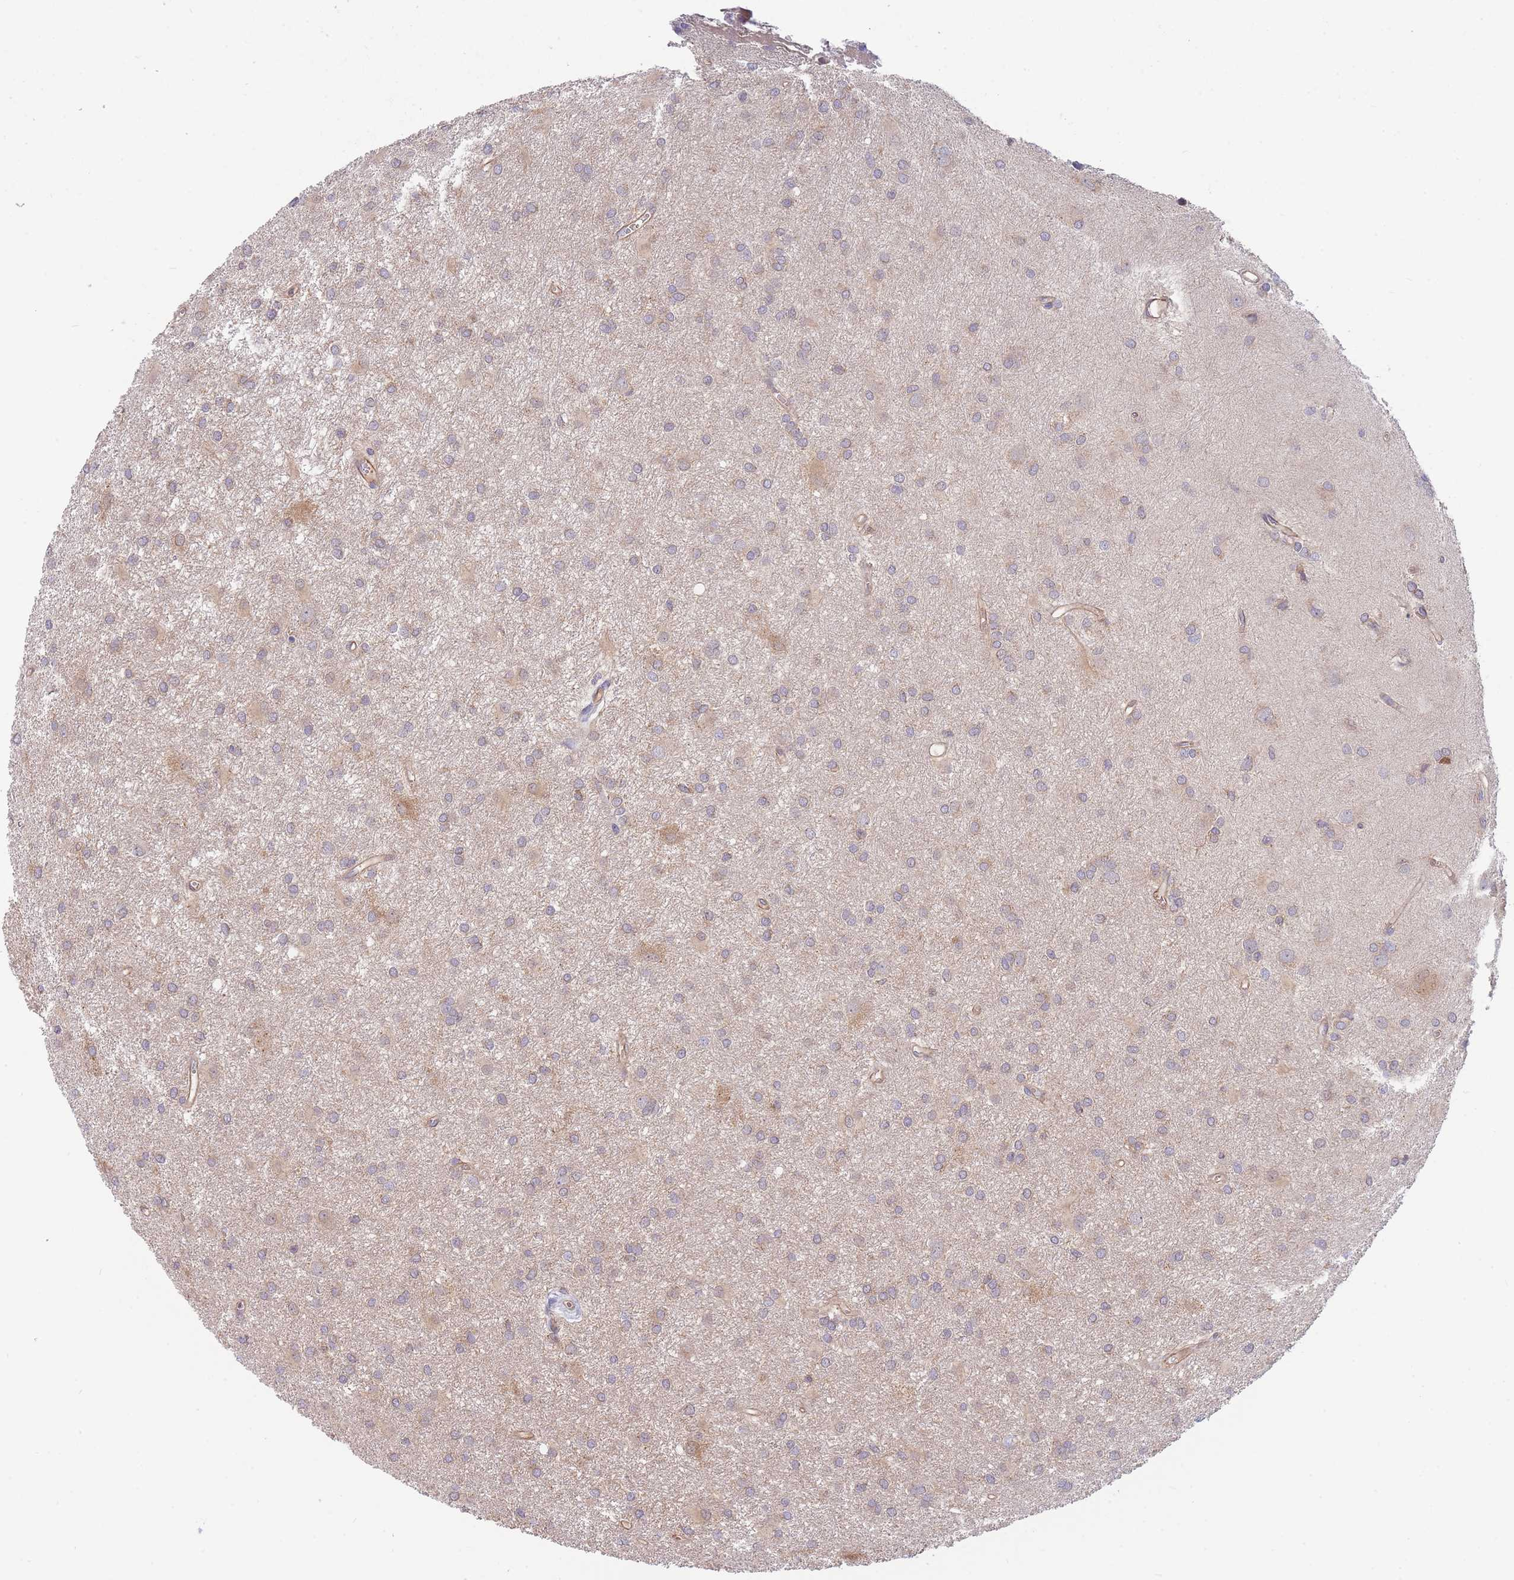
{"staining": {"intensity": "weak", "quantity": "25%-75%", "location": "cytoplasmic/membranous"}, "tissue": "glioma", "cell_type": "Tumor cells", "image_type": "cancer", "snomed": [{"axis": "morphology", "description": "Glioma, malignant, High grade"}, {"axis": "topography", "description": "Brain"}], "caption": "Brown immunohistochemical staining in glioma displays weak cytoplasmic/membranous staining in approximately 25%-75% of tumor cells.", "gene": "NDUFAF5", "patient": {"sex": "female", "age": 50}}